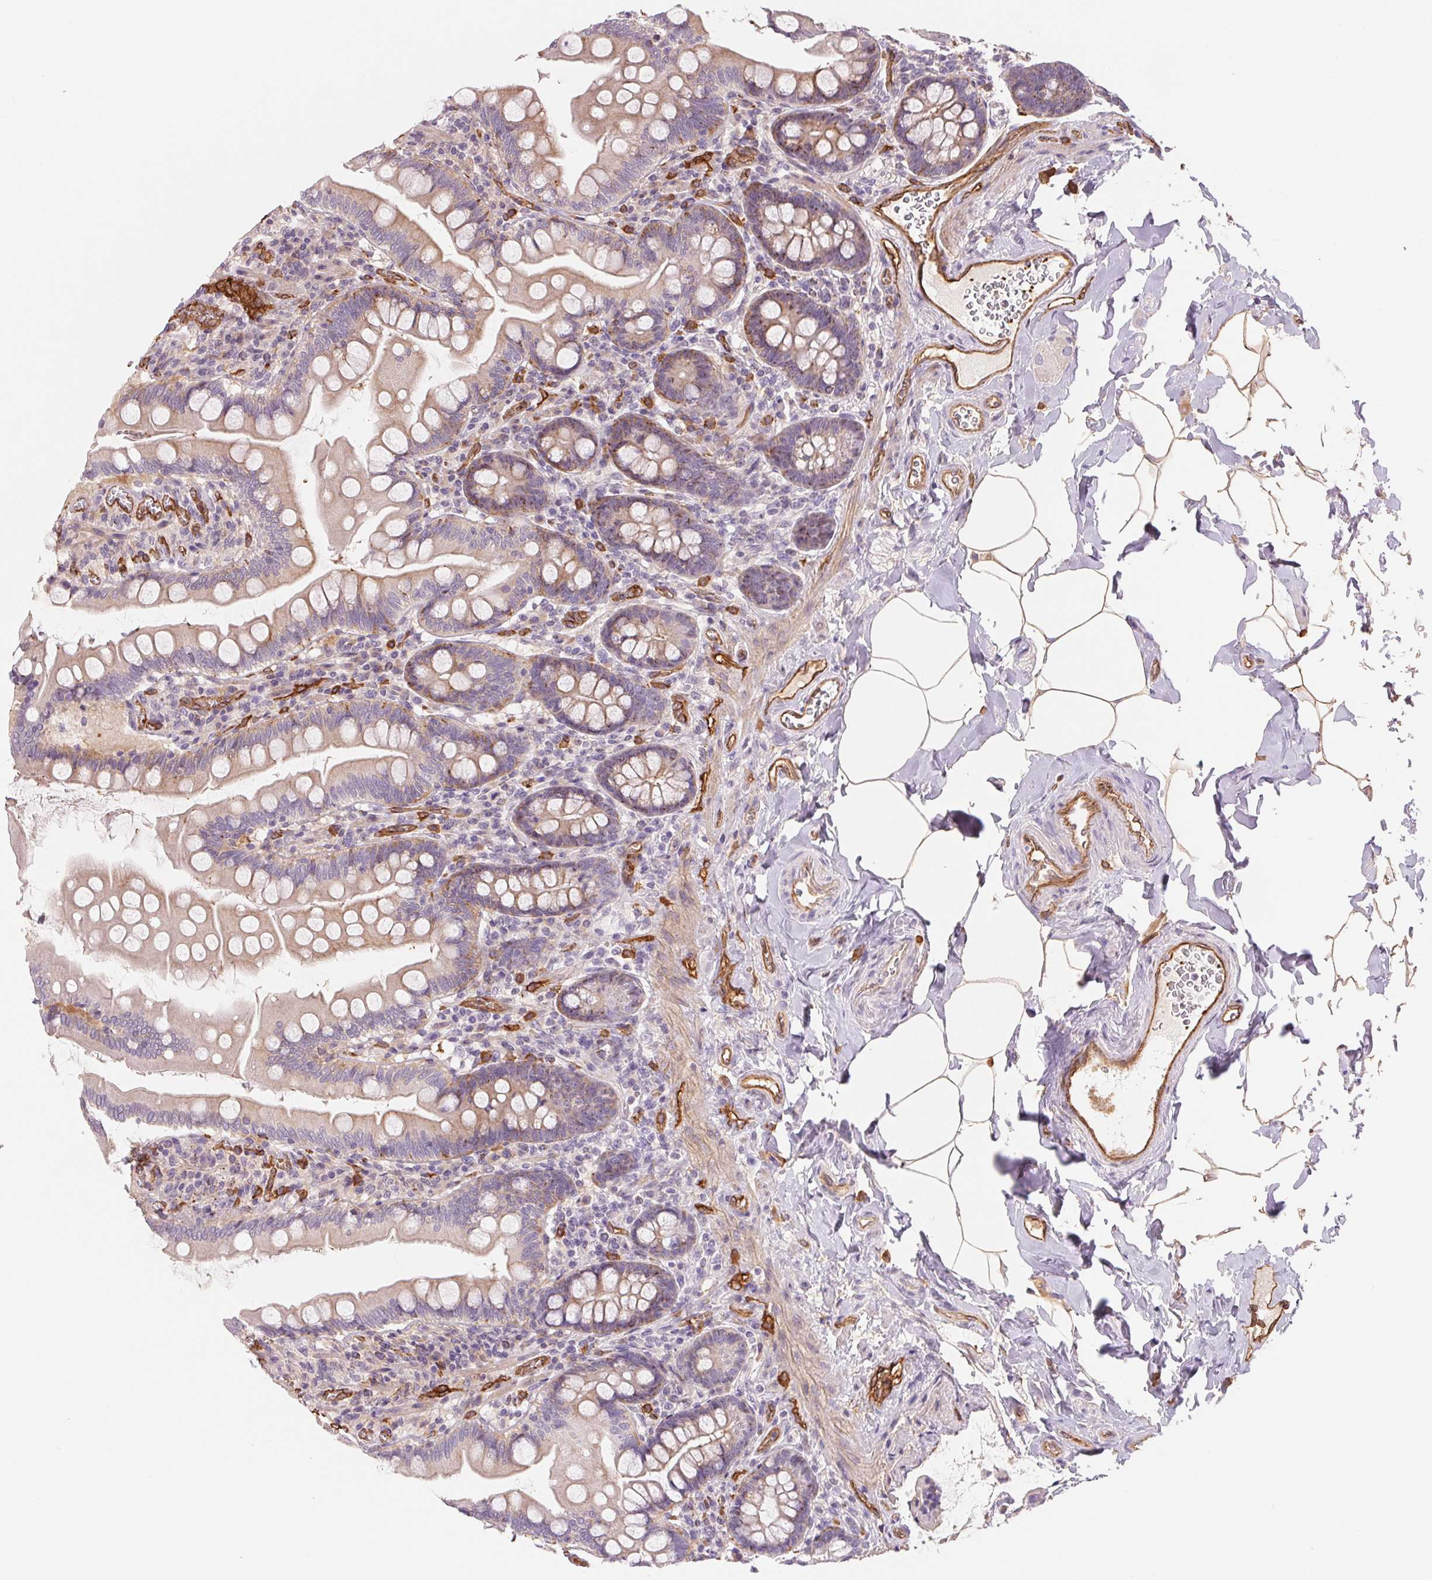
{"staining": {"intensity": "weak", "quantity": "25%-75%", "location": "cytoplasmic/membranous"}, "tissue": "small intestine", "cell_type": "Glandular cells", "image_type": "normal", "snomed": [{"axis": "morphology", "description": "Normal tissue, NOS"}, {"axis": "topography", "description": "Small intestine"}], "caption": "Glandular cells show low levels of weak cytoplasmic/membranous staining in about 25%-75% of cells in unremarkable small intestine. (Brightfield microscopy of DAB IHC at high magnification).", "gene": "ANKRD13B", "patient": {"sex": "female", "age": 56}}